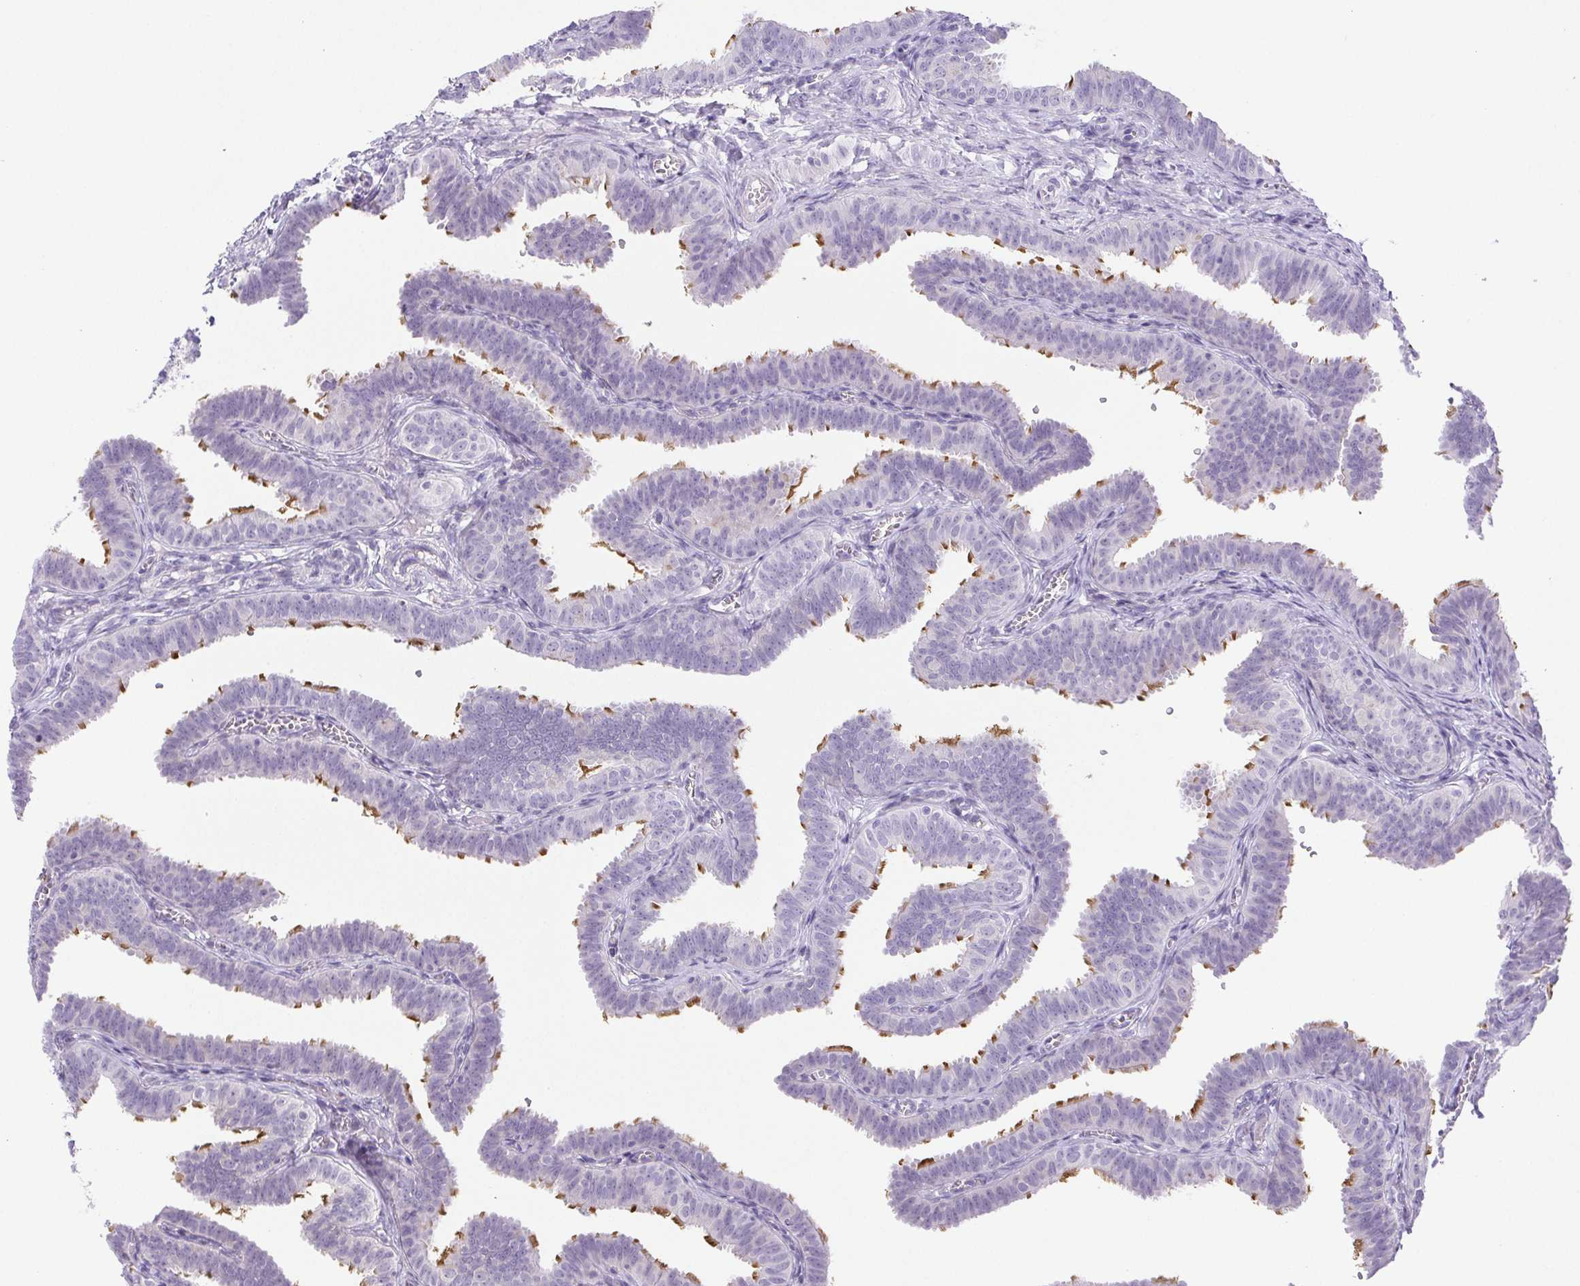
{"staining": {"intensity": "moderate", "quantity": "<25%", "location": "cytoplasmic/membranous"}, "tissue": "fallopian tube", "cell_type": "Glandular cells", "image_type": "normal", "snomed": [{"axis": "morphology", "description": "Normal tissue, NOS"}, {"axis": "topography", "description": "Fallopian tube"}], "caption": "About <25% of glandular cells in unremarkable human fallopian tube exhibit moderate cytoplasmic/membranous protein positivity as visualized by brown immunohistochemical staining.", "gene": "PAPPA2", "patient": {"sex": "female", "age": 25}}